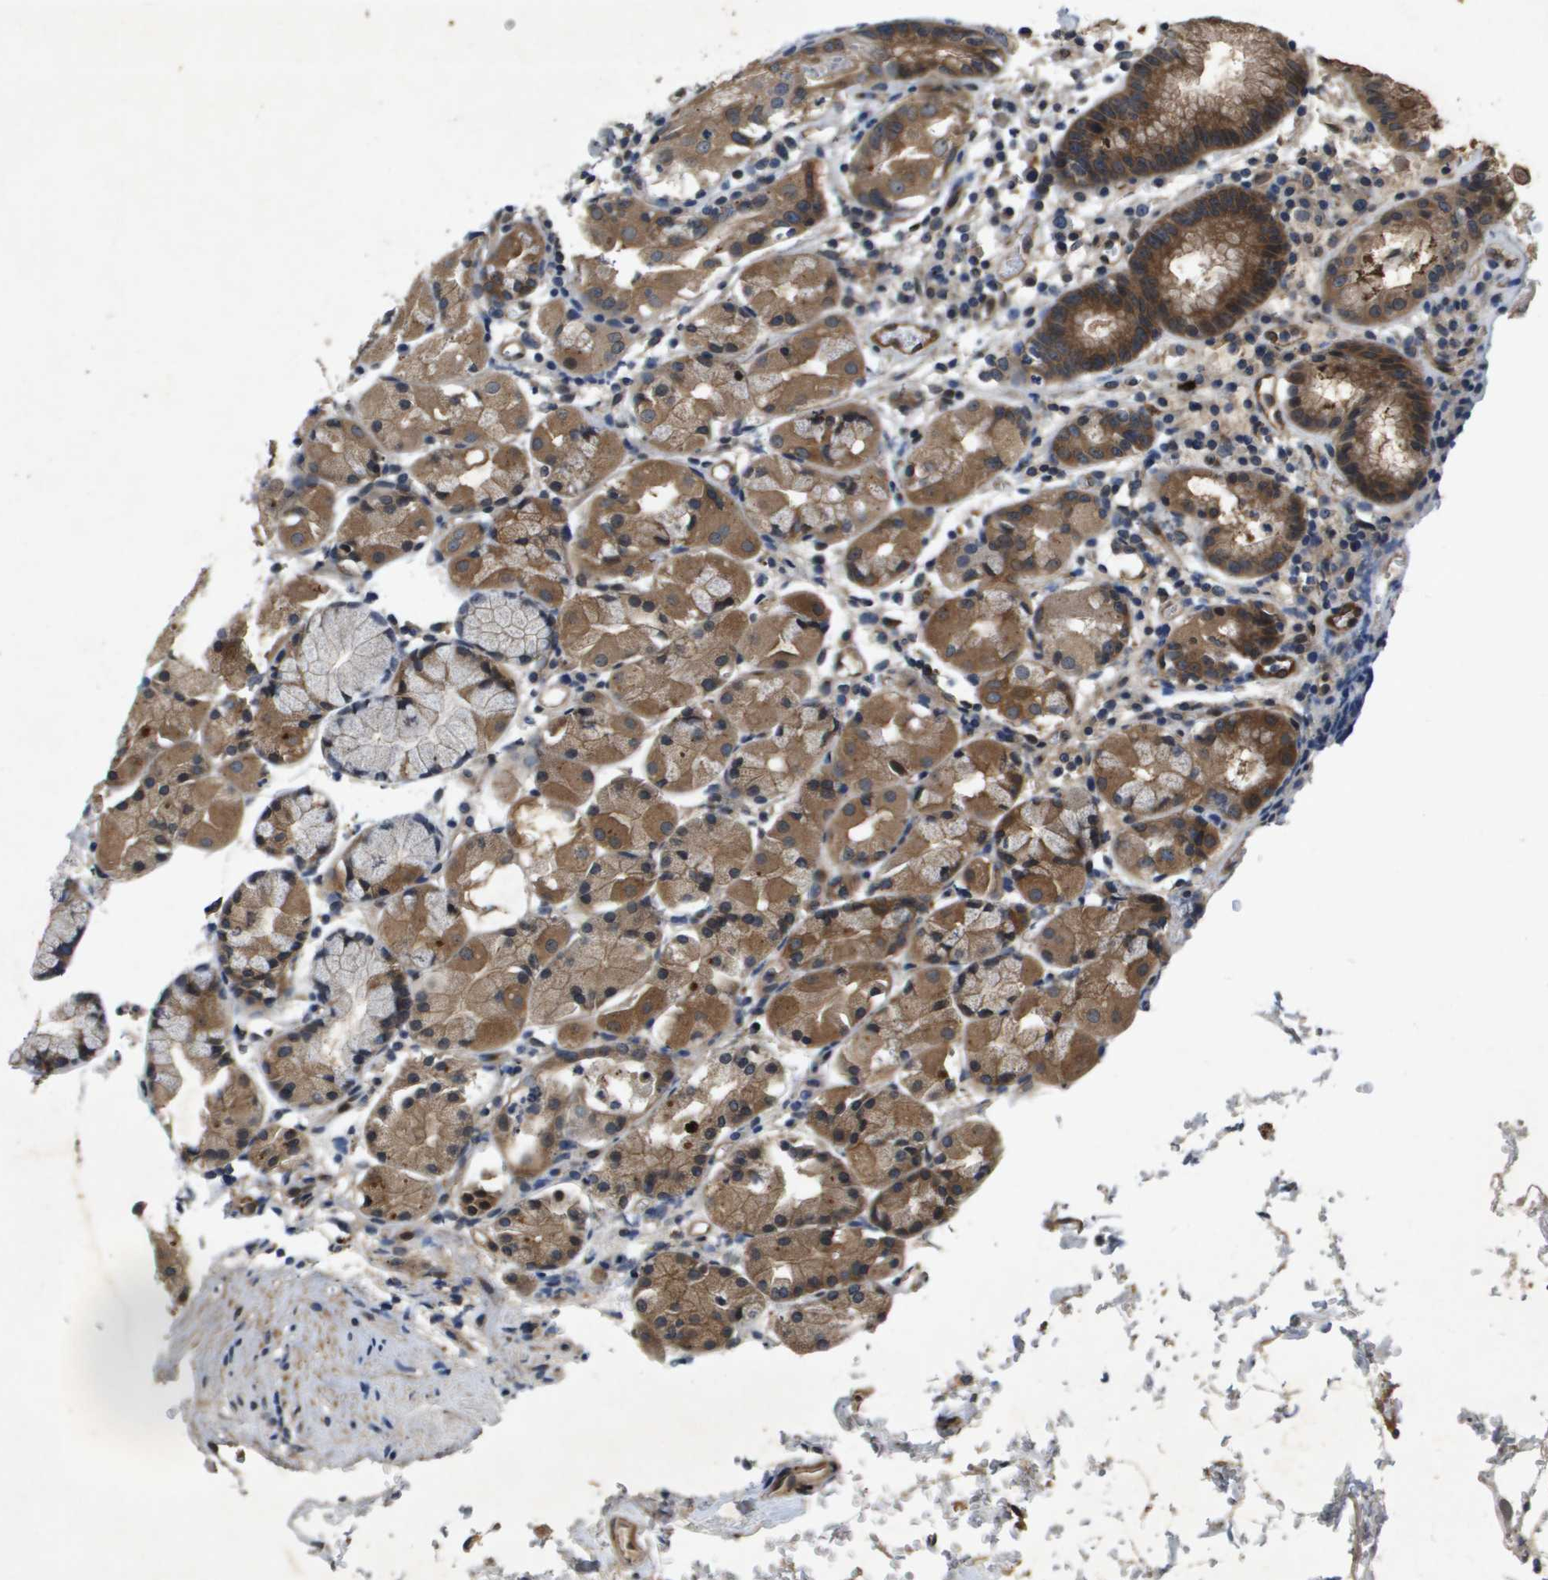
{"staining": {"intensity": "moderate", "quantity": ">75%", "location": "cytoplasmic/membranous"}, "tissue": "stomach", "cell_type": "Glandular cells", "image_type": "normal", "snomed": [{"axis": "morphology", "description": "Normal tissue, NOS"}, {"axis": "topography", "description": "Stomach"}, {"axis": "topography", "description": "Stomach, lower"}], "caption": "Immunohistochemistry of unremarkable stomach reveals medium levels of moderate cytoplasmic/membranous expression in approximately >75% of glandular cells.", "gene": "PGAP3", "patient": {"sex": "female", "age": 75}}